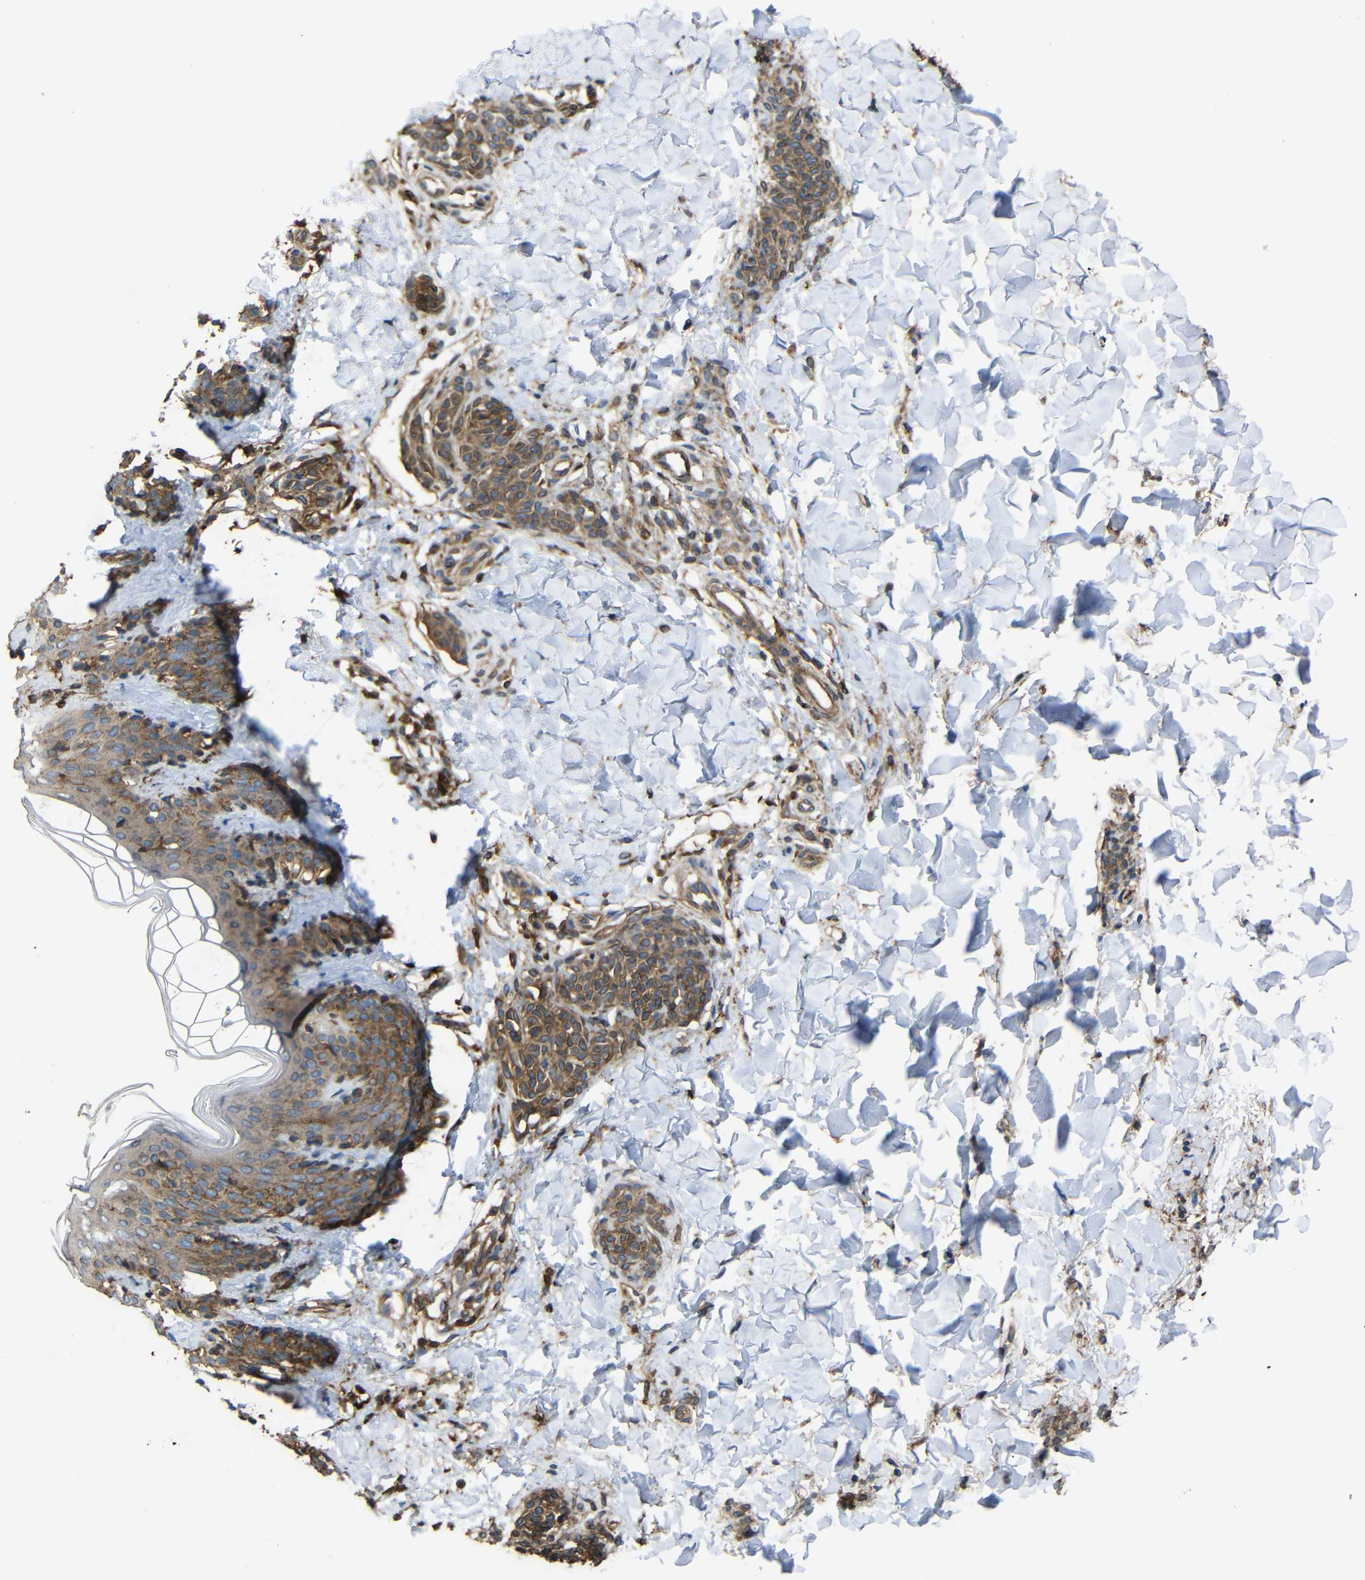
{"staining": {"intensity": "moderate", "quantity": ">75%", "location": "cytoplasmic/membranous"}, "tissue": "skin", "cell_type": "Fibroblasts", "image_type": "normal", "snomed": [{"axis": "morphology", "description": "Normal tissue, NOS"}, {"axis": "topography", "description": "Skin"}], "caption": "An IHC micrograph of unremarkable tissue is shown. Protein staining in brown highlights moderate cytoplasmic/membranous positivity in skin within fibroblasts.", "gene": "TREM2", "patient": {"sex": "male", "age": 16}}